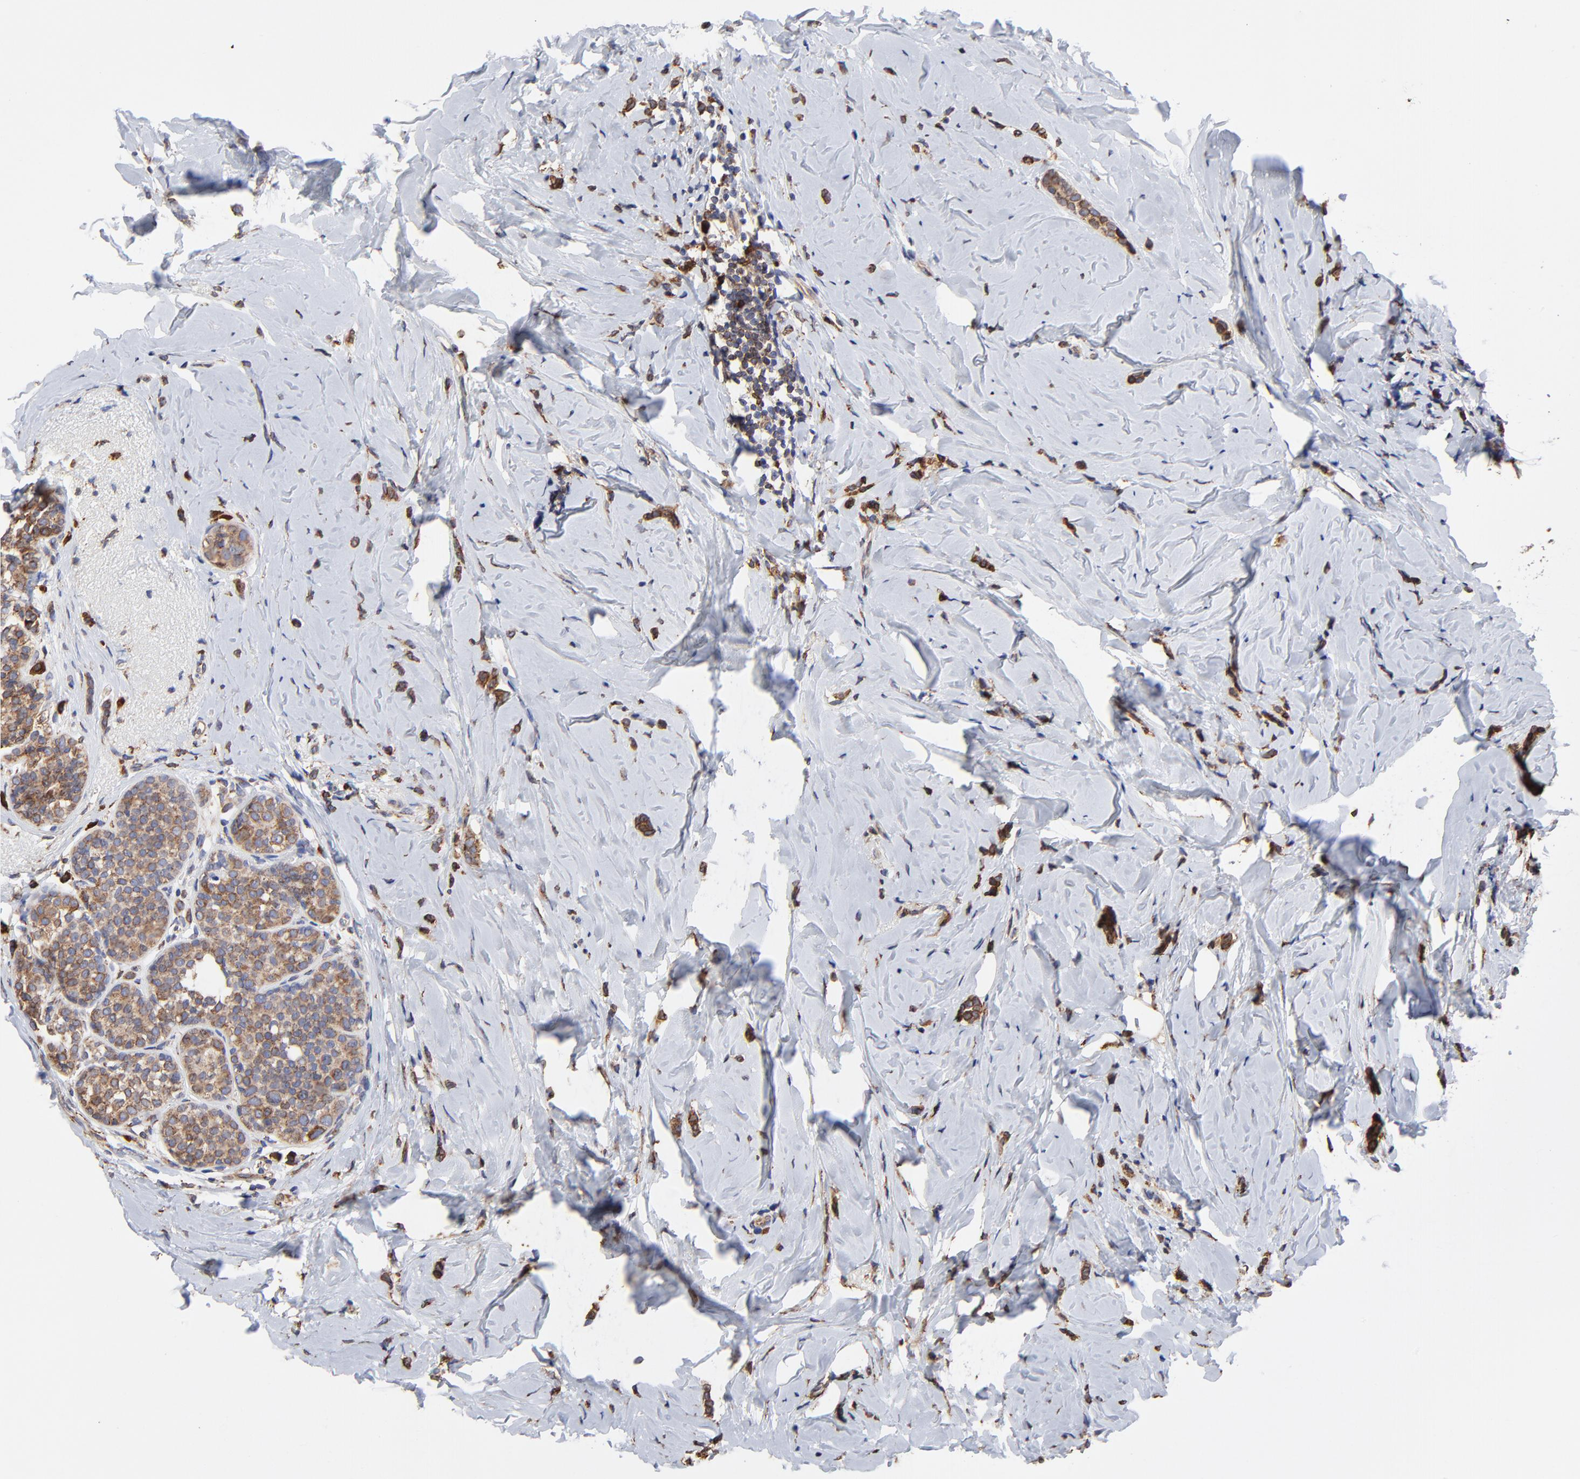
{"staining": {"intensity": "moderate", "quantity": ">75%", "location": "cytoplasmic/membranous"}, "tissue": "breast cancer", "cell_type": "Tumor cells", "image_type": "cancer", "snomed": [{"axis": "morphology", "description": "Lobular carcinoma"}, {"axis": "topography", "description": "Breast"}], "caption": "A high-resolution photomicrograph shows immunohistochemistry (IHC) staining of breast cancer (lobular carcinoma), which exhibits moderate cytoplasmic/membranous staining in approximately >75% of tumor cells. Nuclei are stained in blue.", "gene": "LMAN1", "patient": {"sex": "female", "age": 64}}